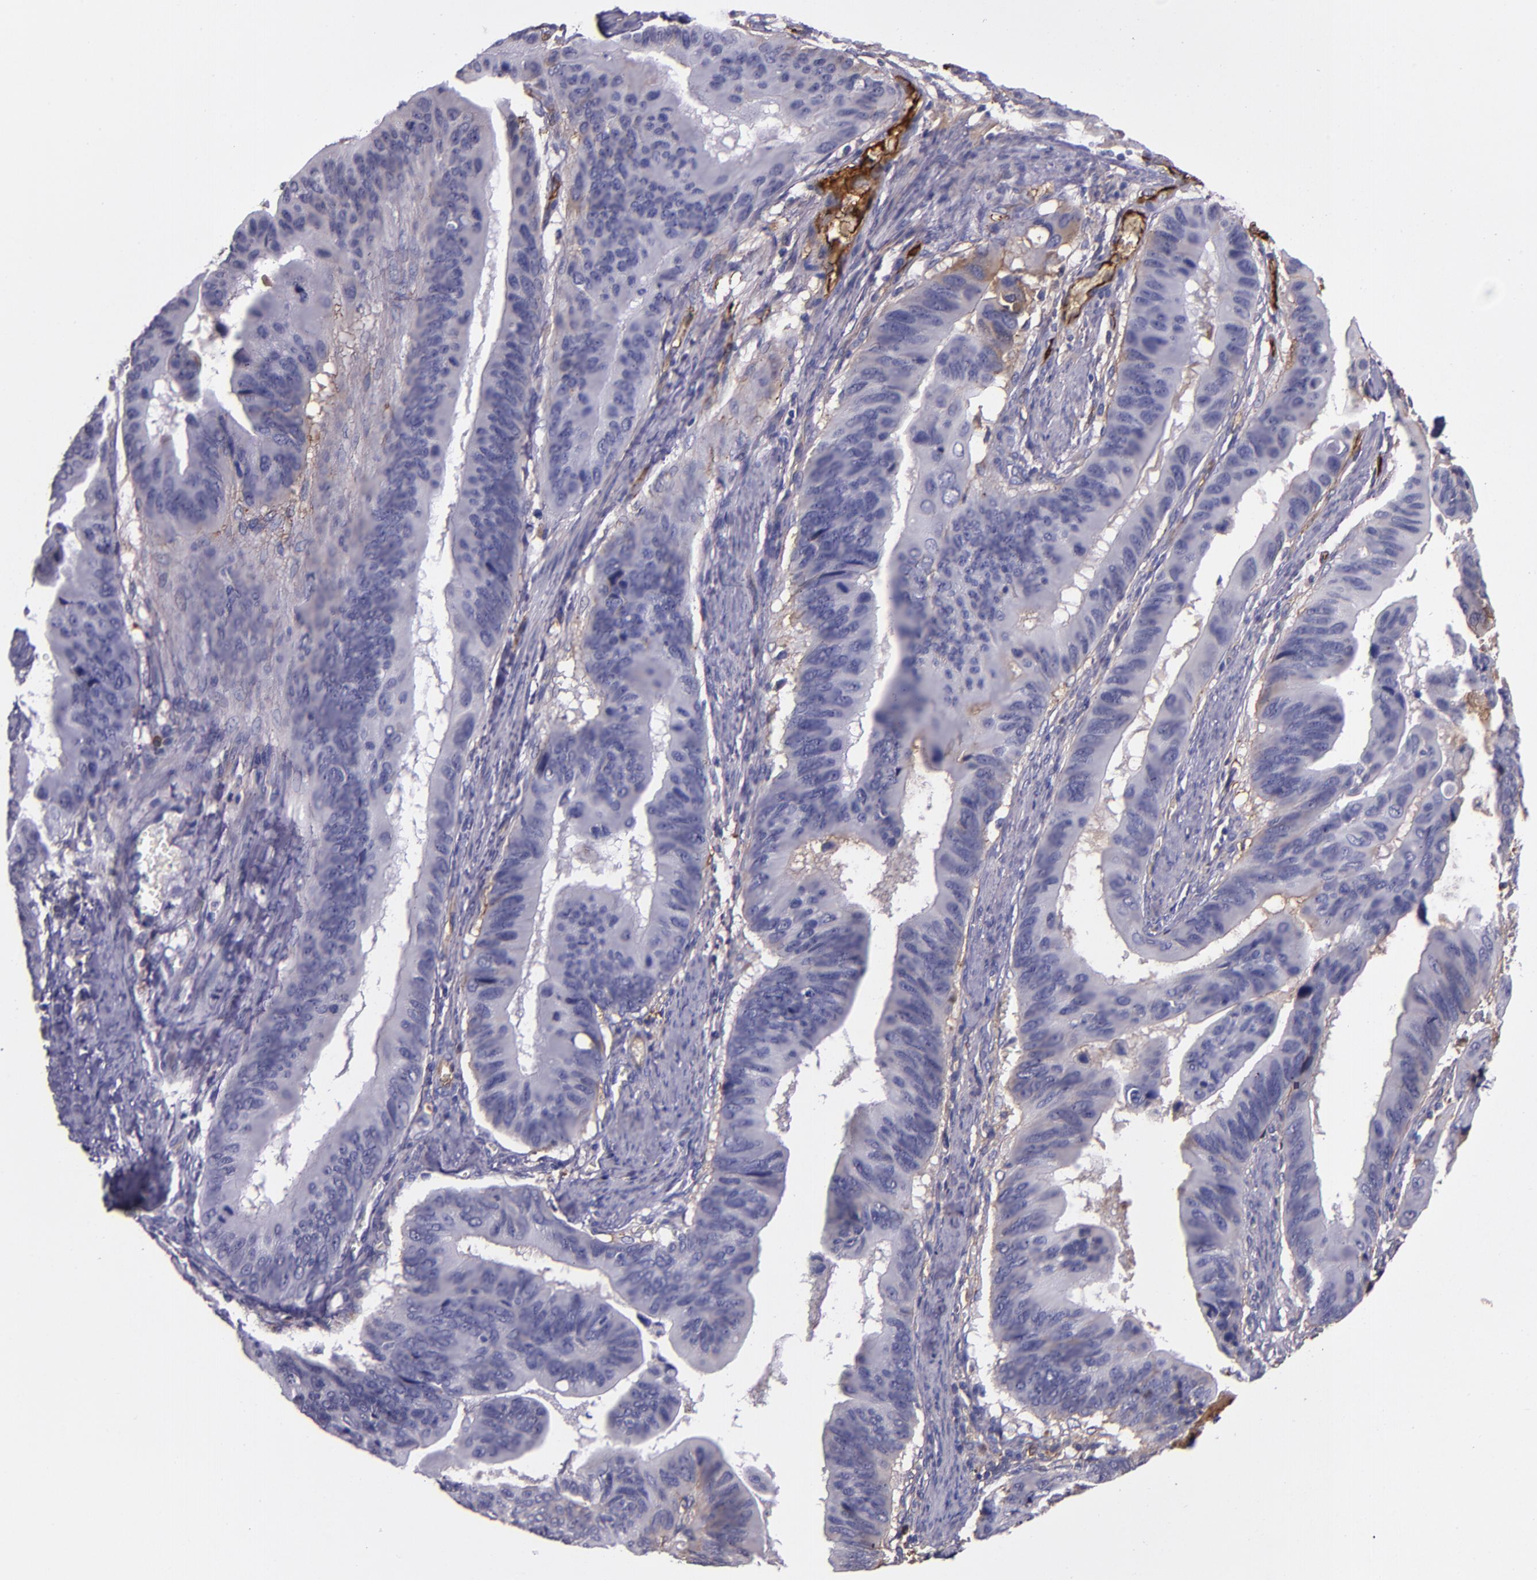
{"staining": {"intensity": "weak", "quantity": "<25%", "location": "cytoplasmic/membranous"}, "tissue": "stomach cancer", "cell_type": "Tumor cells", "image_type": "cancer", "snomed": [{"axis": "morphology", "description": "Adenocarcinoma, NOS"}, {"axis": "topography", "description": "Stomach, upper"}], "caption": "An IHC photomicrograph of adenocarcinoma (stomach) is shown. There is no staining in tumor cells of adenocarcinoma (stomach).", "gene": "A2M", "patient": {"sex": "male", "age": 80}}